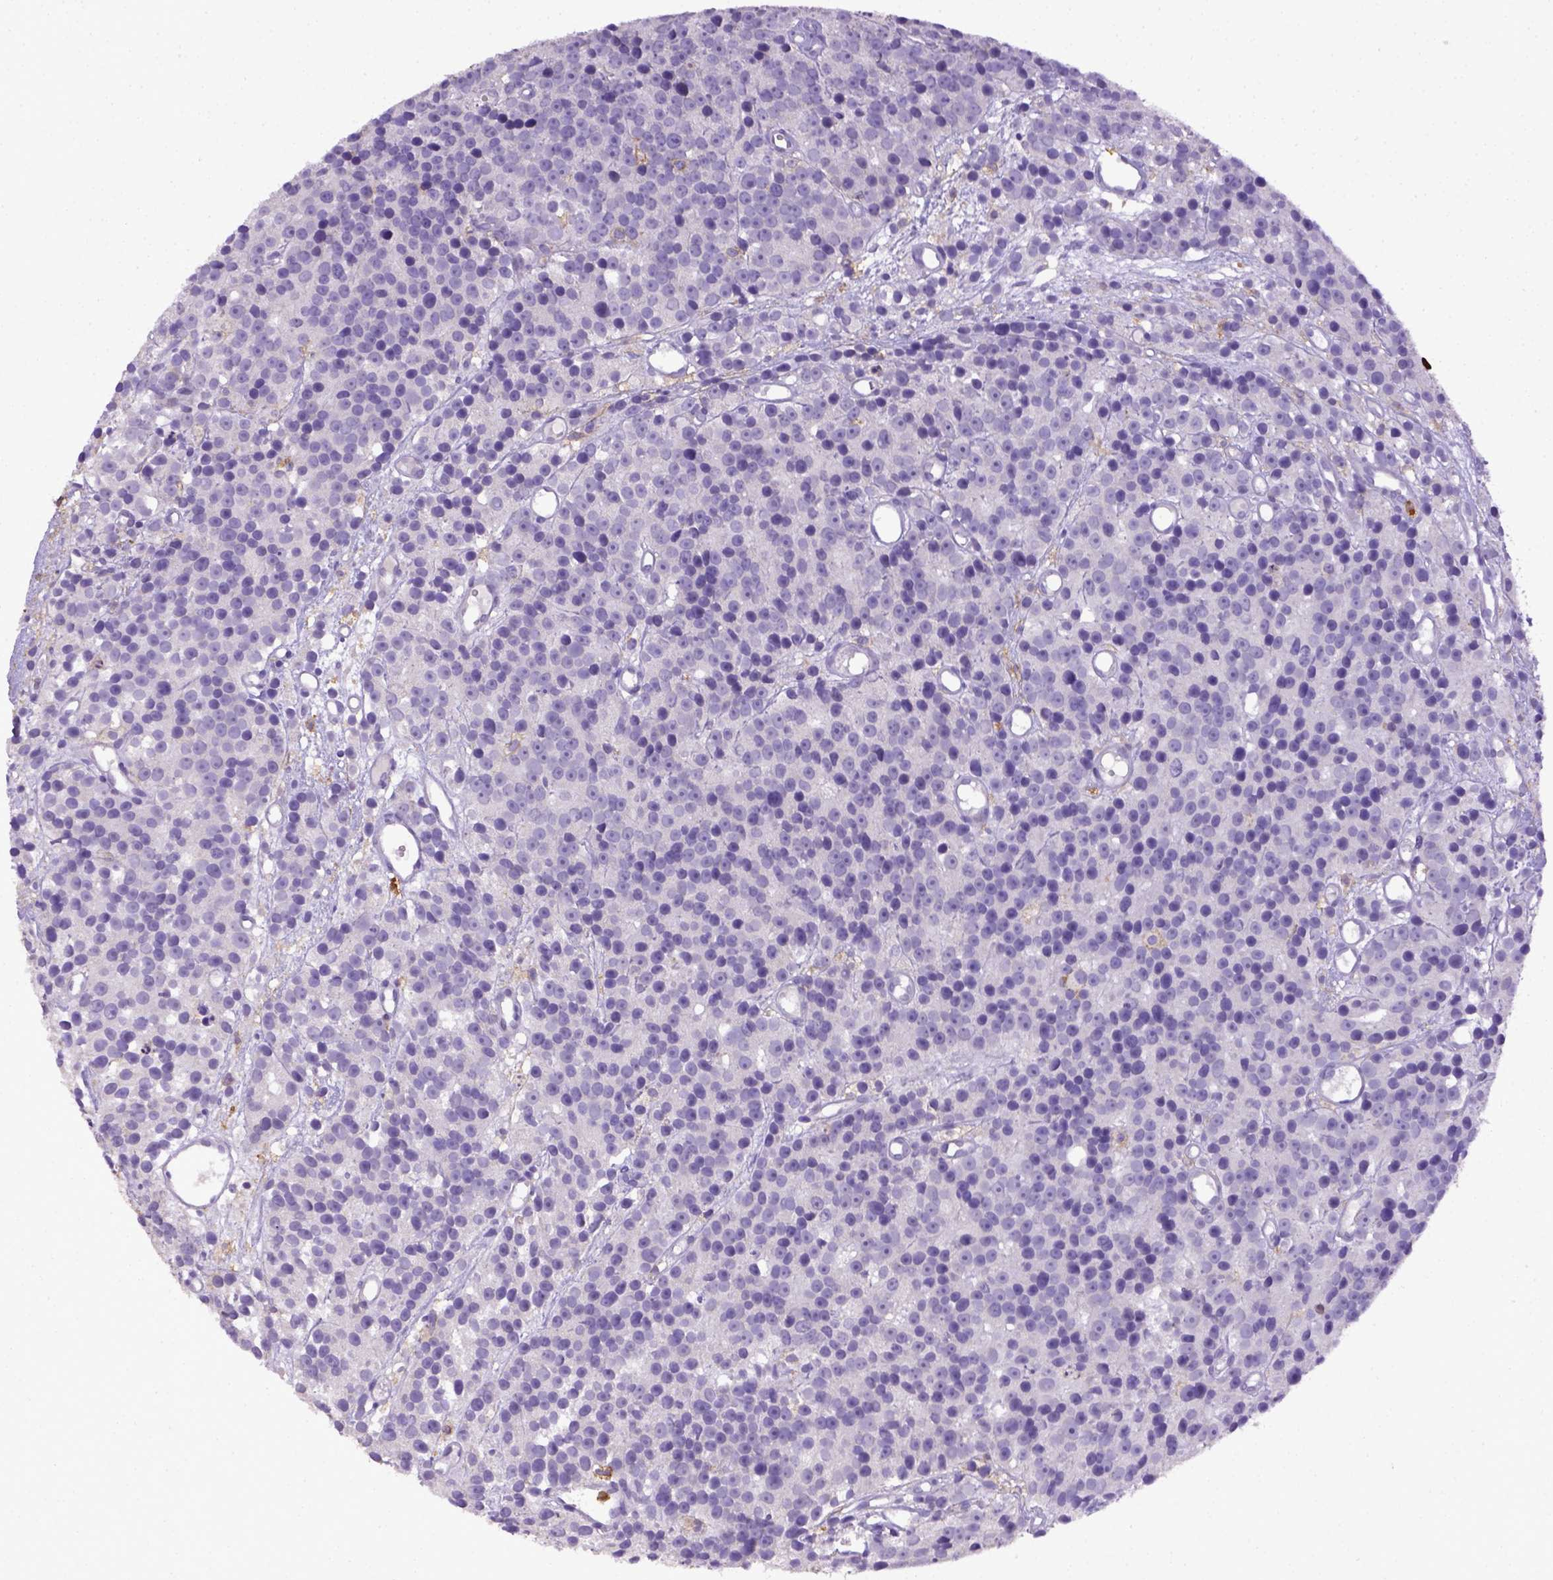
{"staining": {"intensity": "negative", "quantity": "none", "location": "none"}, "tissue": "prostate cancer", "cell_type": "Tumor cells", "image_type": "cancer", "snomed": [{"axis": "morphology", "description": "Adenocarcinoma, High grade"}, {"axis": "topography", "description": "Prostate"}], "caption": "DAB (3,3'-diaminobenzidine) immunohistochemical staining of prostate cancer displays no significant positivity in tumor cells. The staining was performed using DAB (3,3'-diaminobenzidine) to visualize the protein expression in brown, while the nuclei were stained in blue with hematoxylin (Magnification: 20x).", "gene": "ITGAM", "patient": {"sex": "male", "age": 77}}